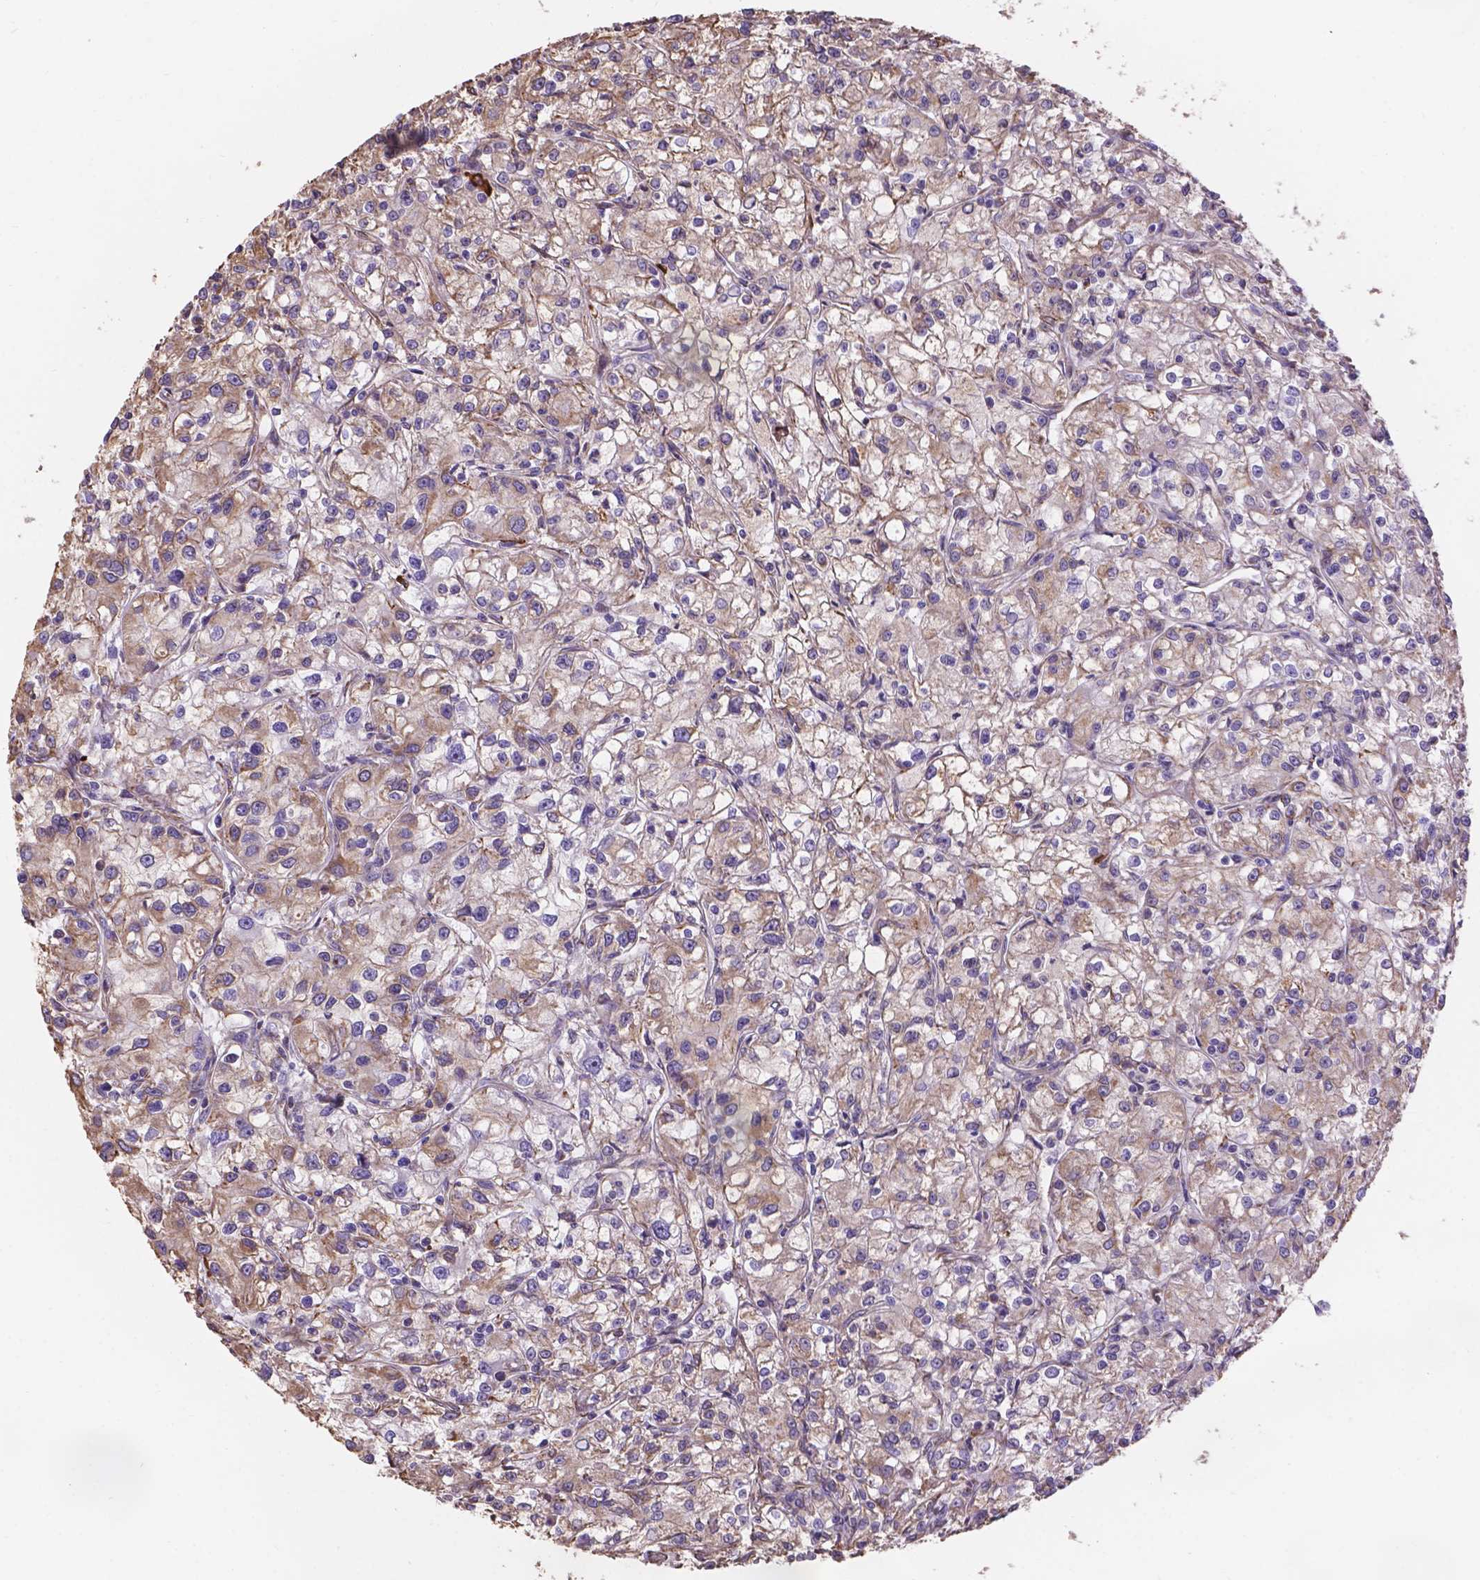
{"staining": {"intensity": "weak", "quantity": "25%-75%", "location": "cytoplasmic/membranous"}, "tissue": "renal cancer", "cell_type": "Tumor cells", "image_type": "cancer", "snomed": [{"axis": "morphology", "description": "Adenocarcinoma, NOS"}, {"axis": "topography", "description": "Kidney"}], "caption": "A brown stain highlights weak cytoplasmic/membranous positivity of a protein in renal adenocarcinoma tumor cells. Nuclei are stained in blue.", "gene": "IPO11", "patient": {"sex": "female", "age": 59}}